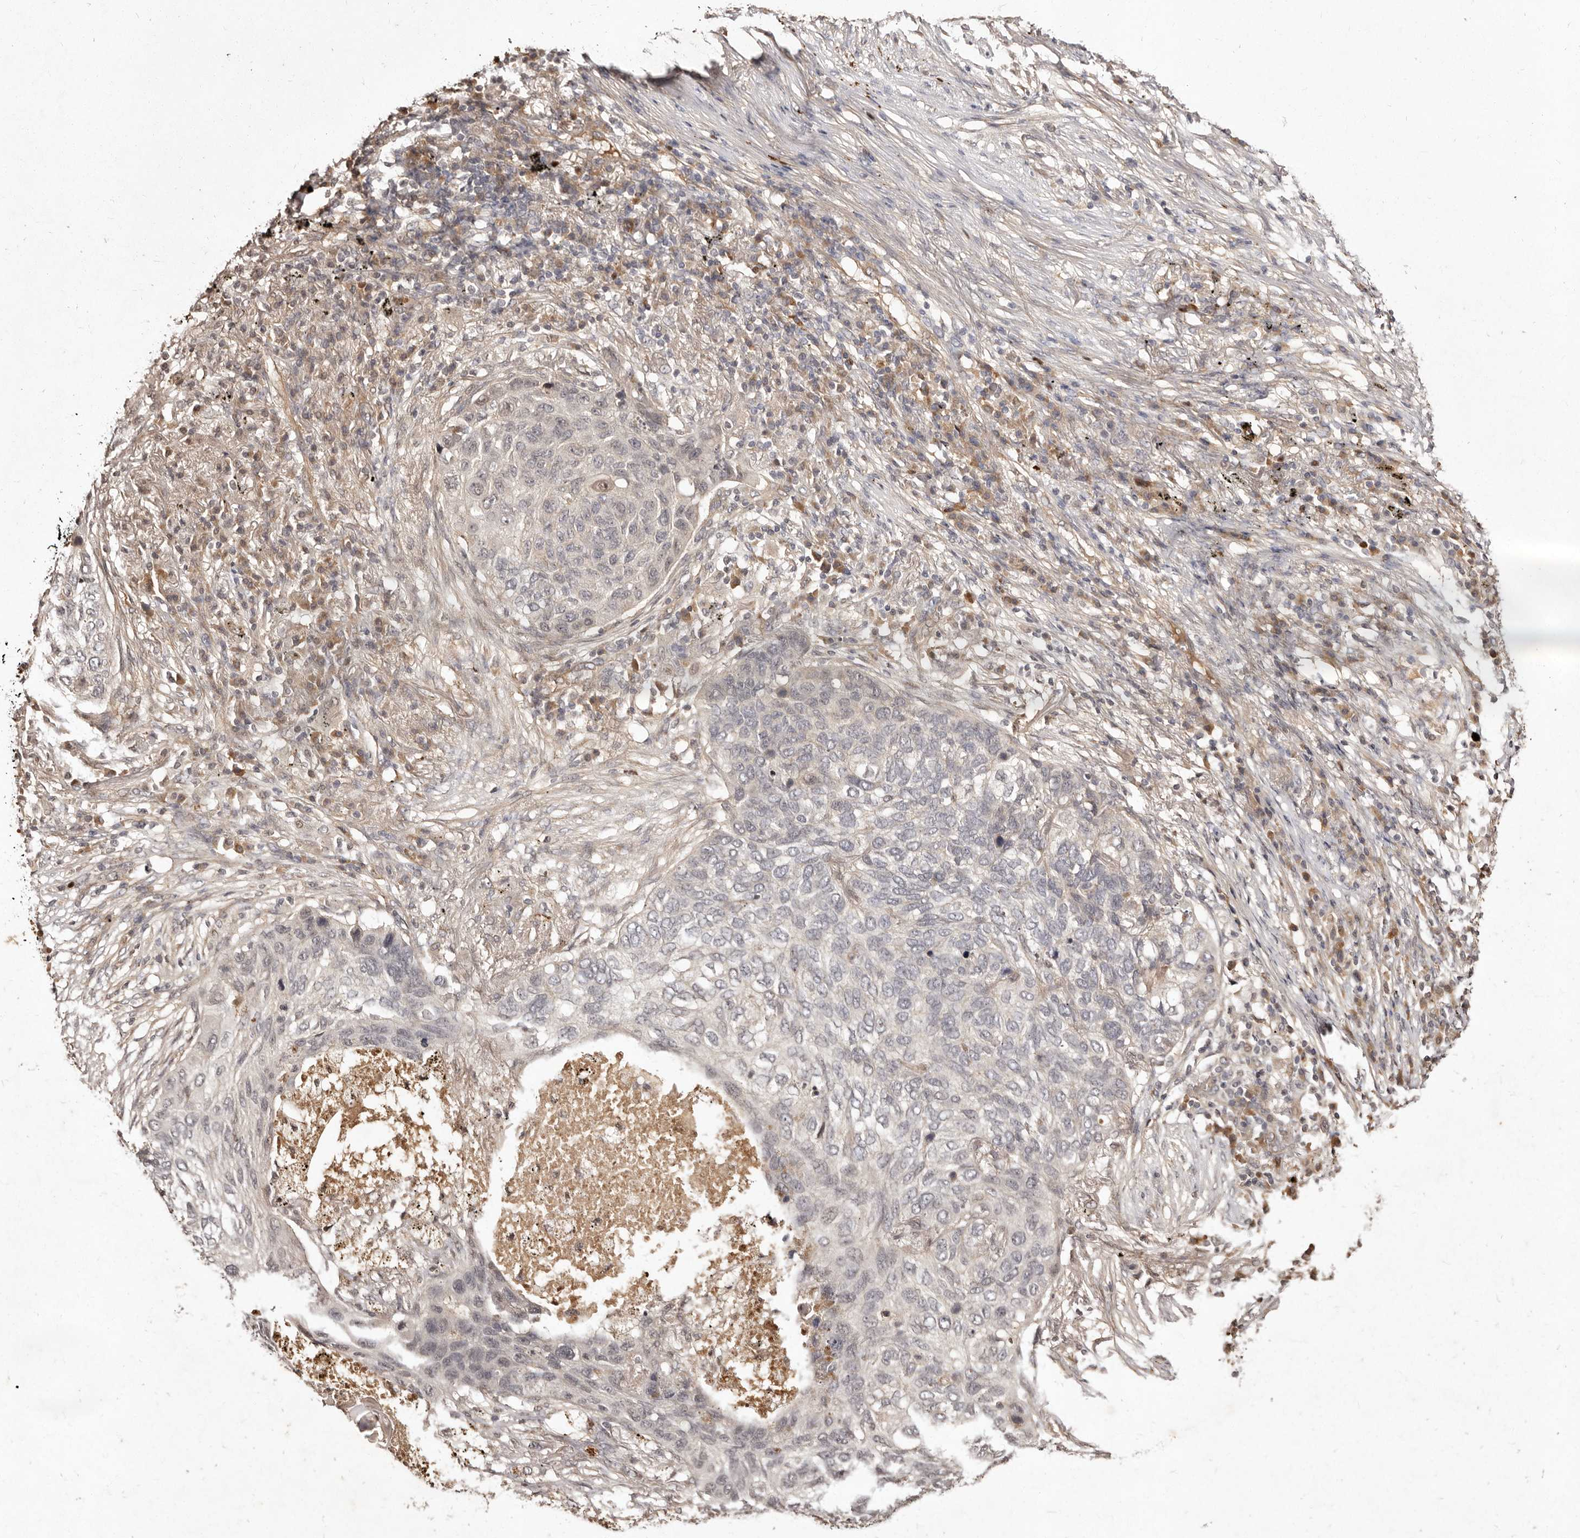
{"staining": {"intensity": "negative", "quantity": "none", "location": "none"}, "tissue": "lung cancer", "cell_type": "Tumor cells", "image_type": "cancer", "snomed": [{"axis": "morphology", "description": "Squamous cell carcinoma, NOS"}, {"axis": "topography", "description": "Lung"}], "caption": "This is an immunohistochemistry (IHC) image of human squamous cell carcinoma (lung). There is no expression in tumor cells.", "gene": "LCORL", "patient": {"sex": "female", "age": 63}}